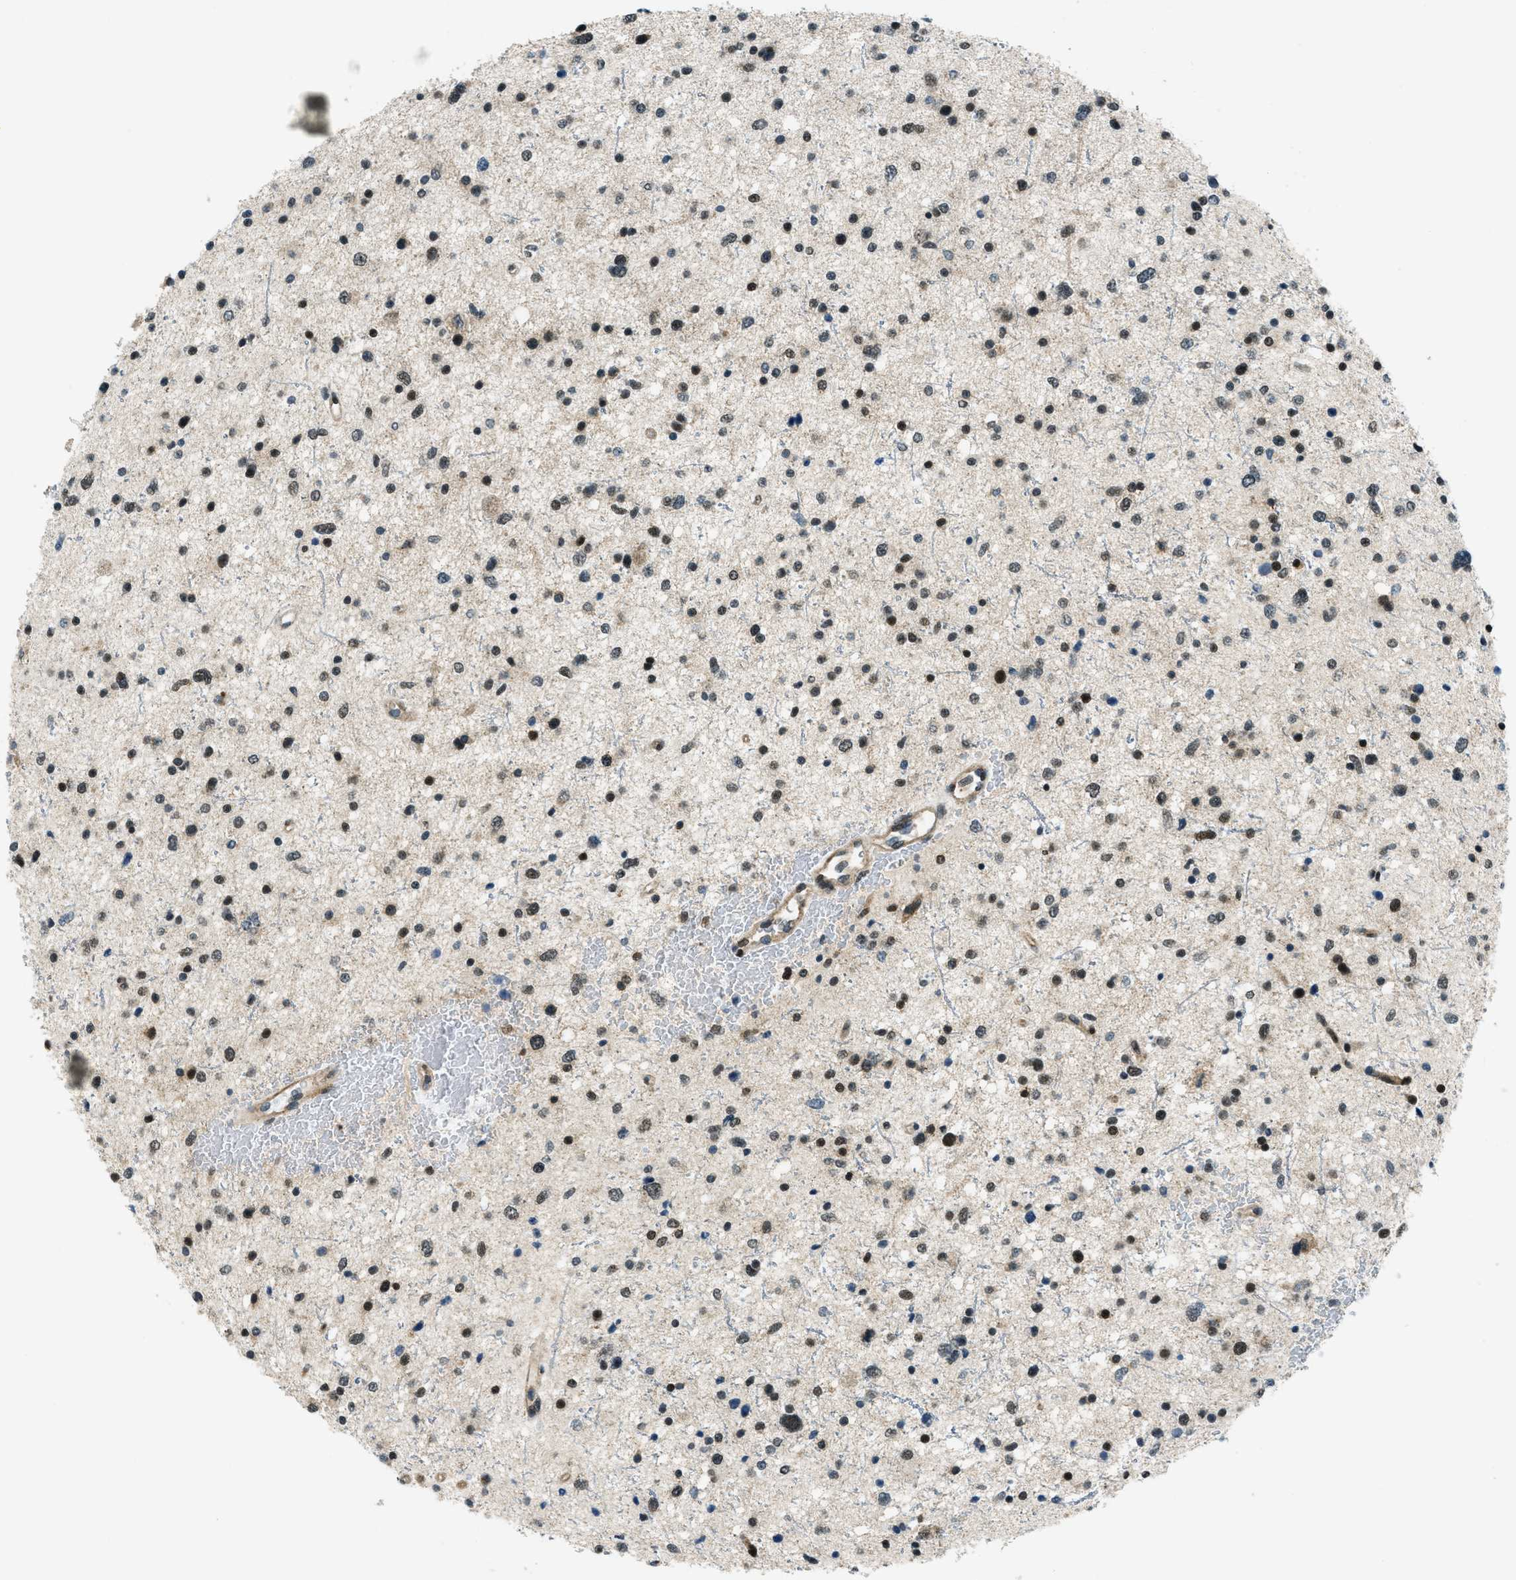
{"staining": {"intensity": "moderate", "quantity": ">75%", "location": "nuclear"}, "tissue": "glioma", "cell_type": "Tumor cells", "image_type": "cancer", "snomed": [{"axis": "morphology", "description": "Glioma, malignant, Low grade"}, {"axis": "topography", "description": "Brain"}], "caption": "There is medium levels of moderate nuclear expression in tumor cells of glioma, as demonstrated by immunohistochemical staining (brown color).", "gene": "KLF6", "patient": {"sex": "female", "age": 37}}